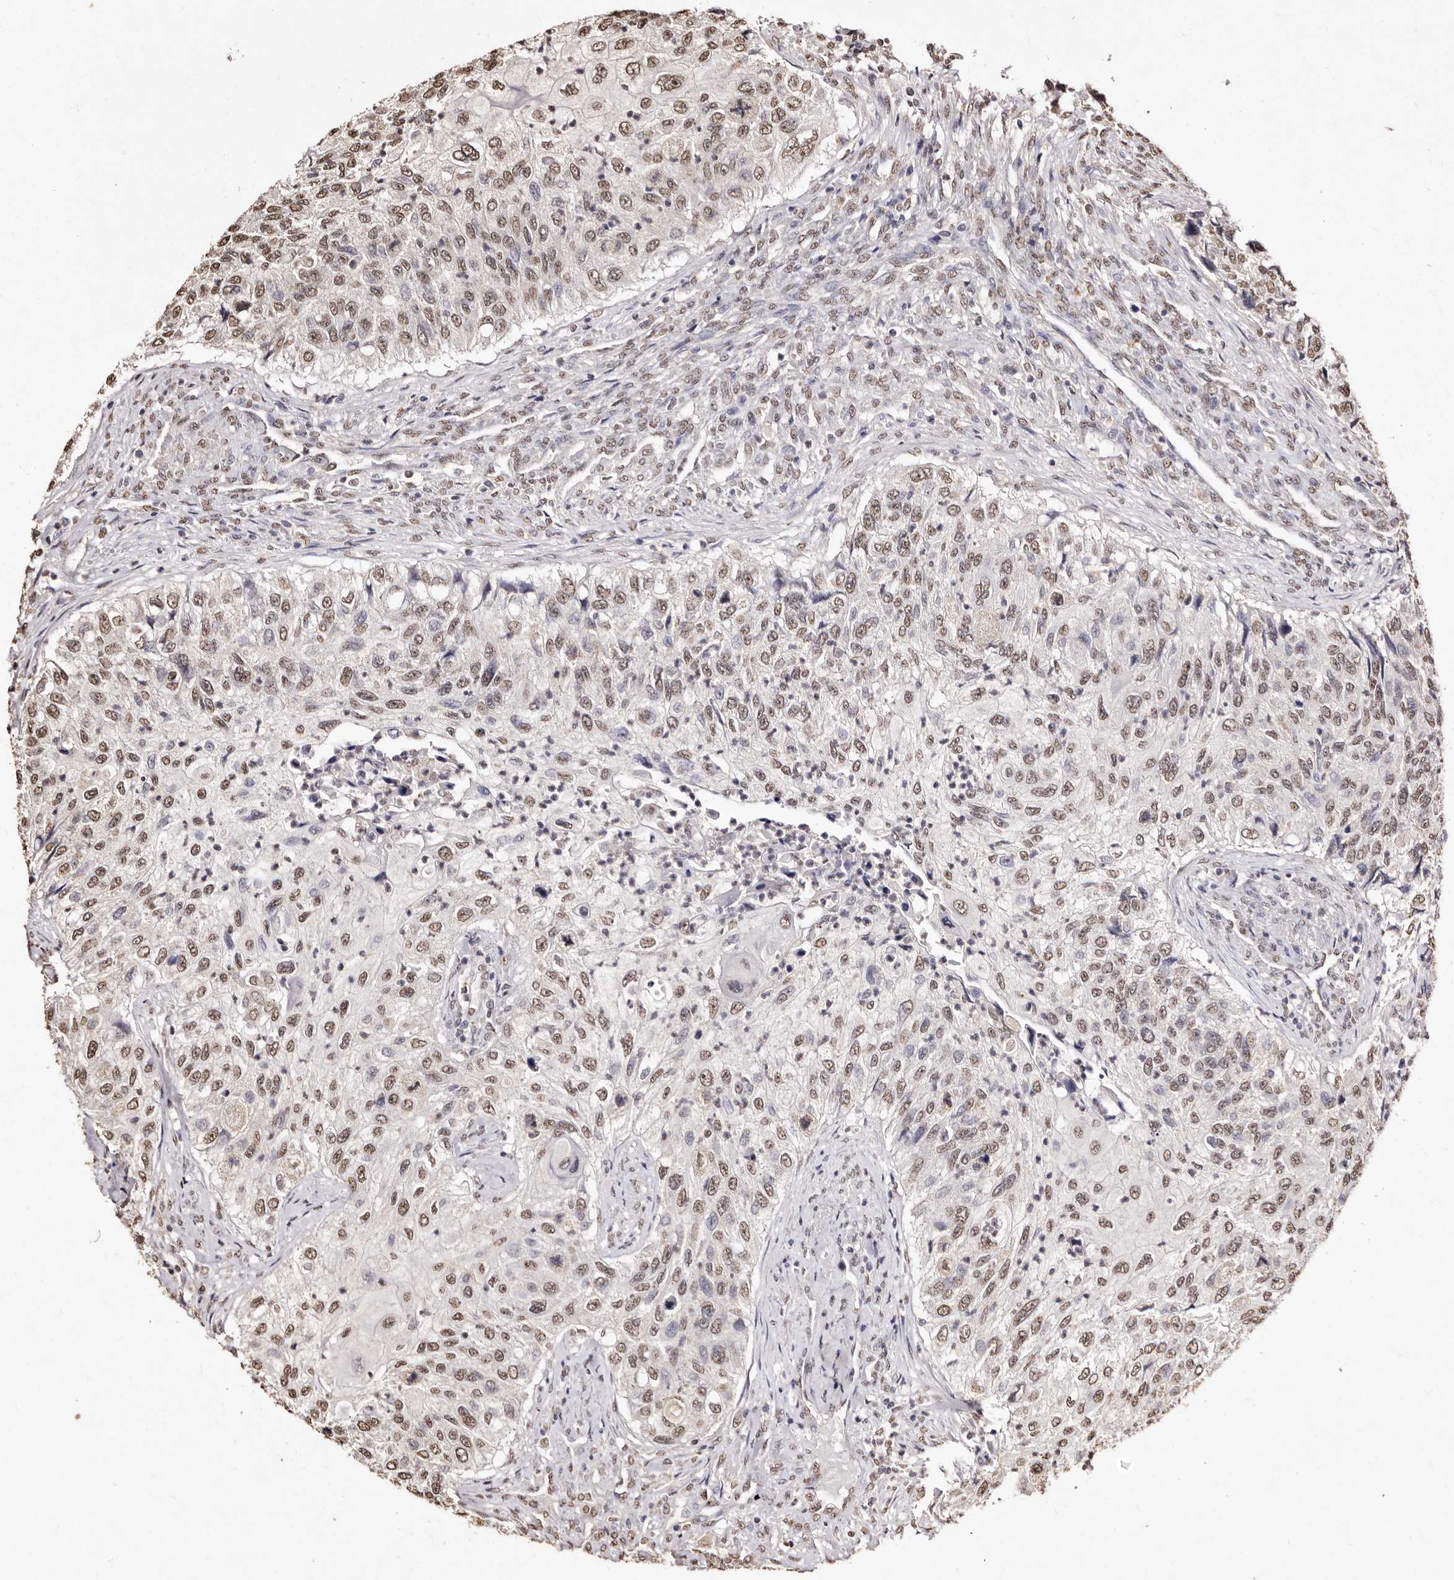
{"staining": {"intensity": "moderate", "quantity": ">75%", "location": "nuclear"}, "tissue": "urothelial cancer", "cell_type": "Tumor cells", "image_type": "cancer", "snomed": [{"axis": "morphology", "description": "Urothelial carcinoma, High grade"}, {"axis": "topography", "description": "Urinary bladder"}], "caption": "Urothelial cancer stained with DAB immunohistochemistry (IHC) shows medium levels of moderate nuclear expression in about >75% of tumor cells. (DAB (3,3'-diaminobenzidine) = brown stain, brightfield microscopy at high magnification).", "gene": "ERBB4", "patient": {"sex": "female", "age": 60}}